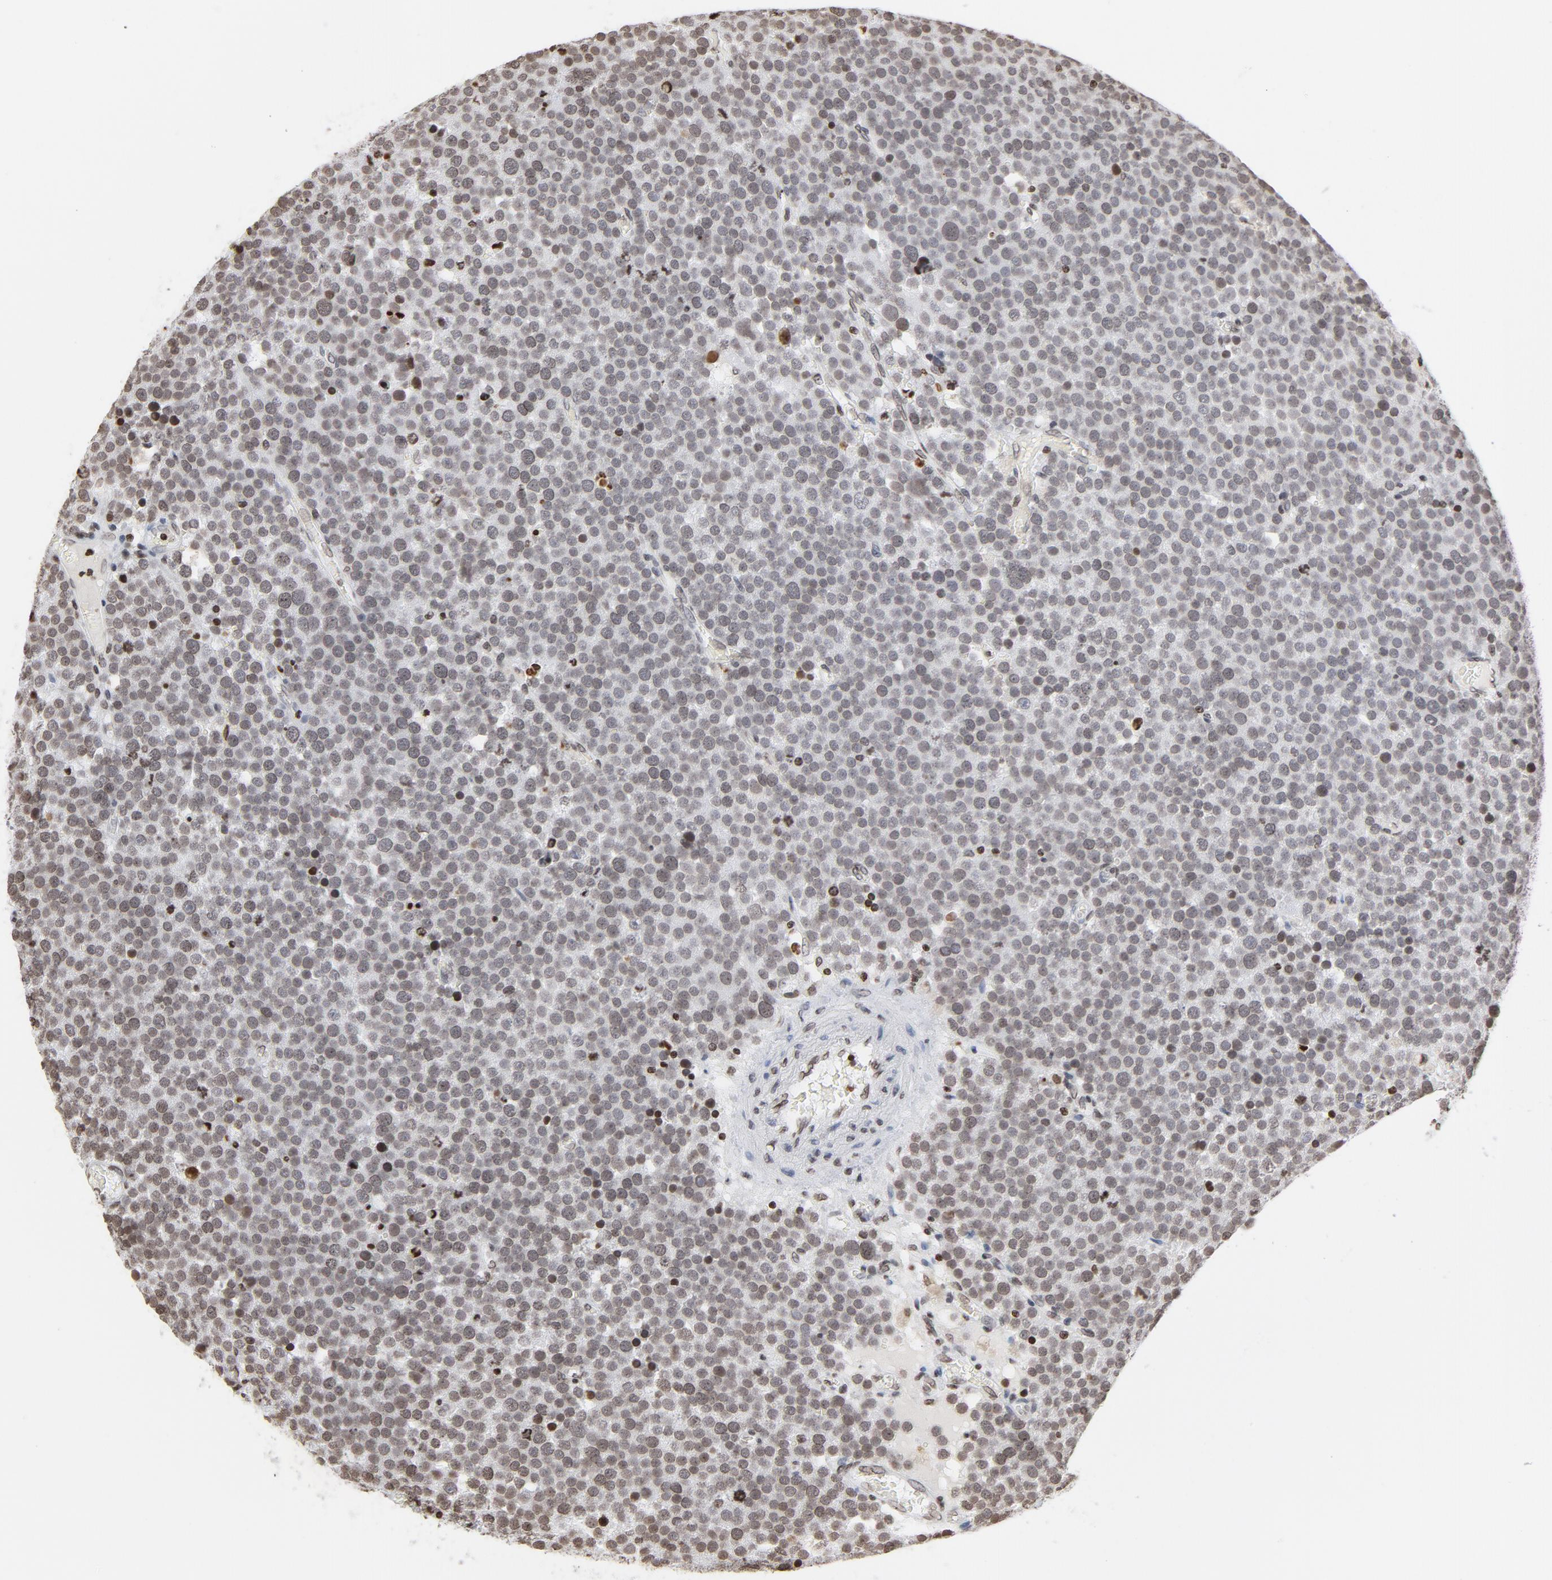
{"staining": {"intensity": "weak", "quantity": ">75%", "location": "nuclear"}, "tissue": "testis cancer", "cell_type": "Tumor cells", "image_type": "cancer", "snomed": [{"axis": "morphology", "description": "Seminoma, NOS"}, {"axis": "topography", "description": "Testis"}], "caption": "Testis seminoma was stained to show a protein in brown. There is low levels of weak nuclear expression in approximately >75% of tumor cells.", "gene": "H2AC12", "patient": {"sex": "male", "age": 71}}